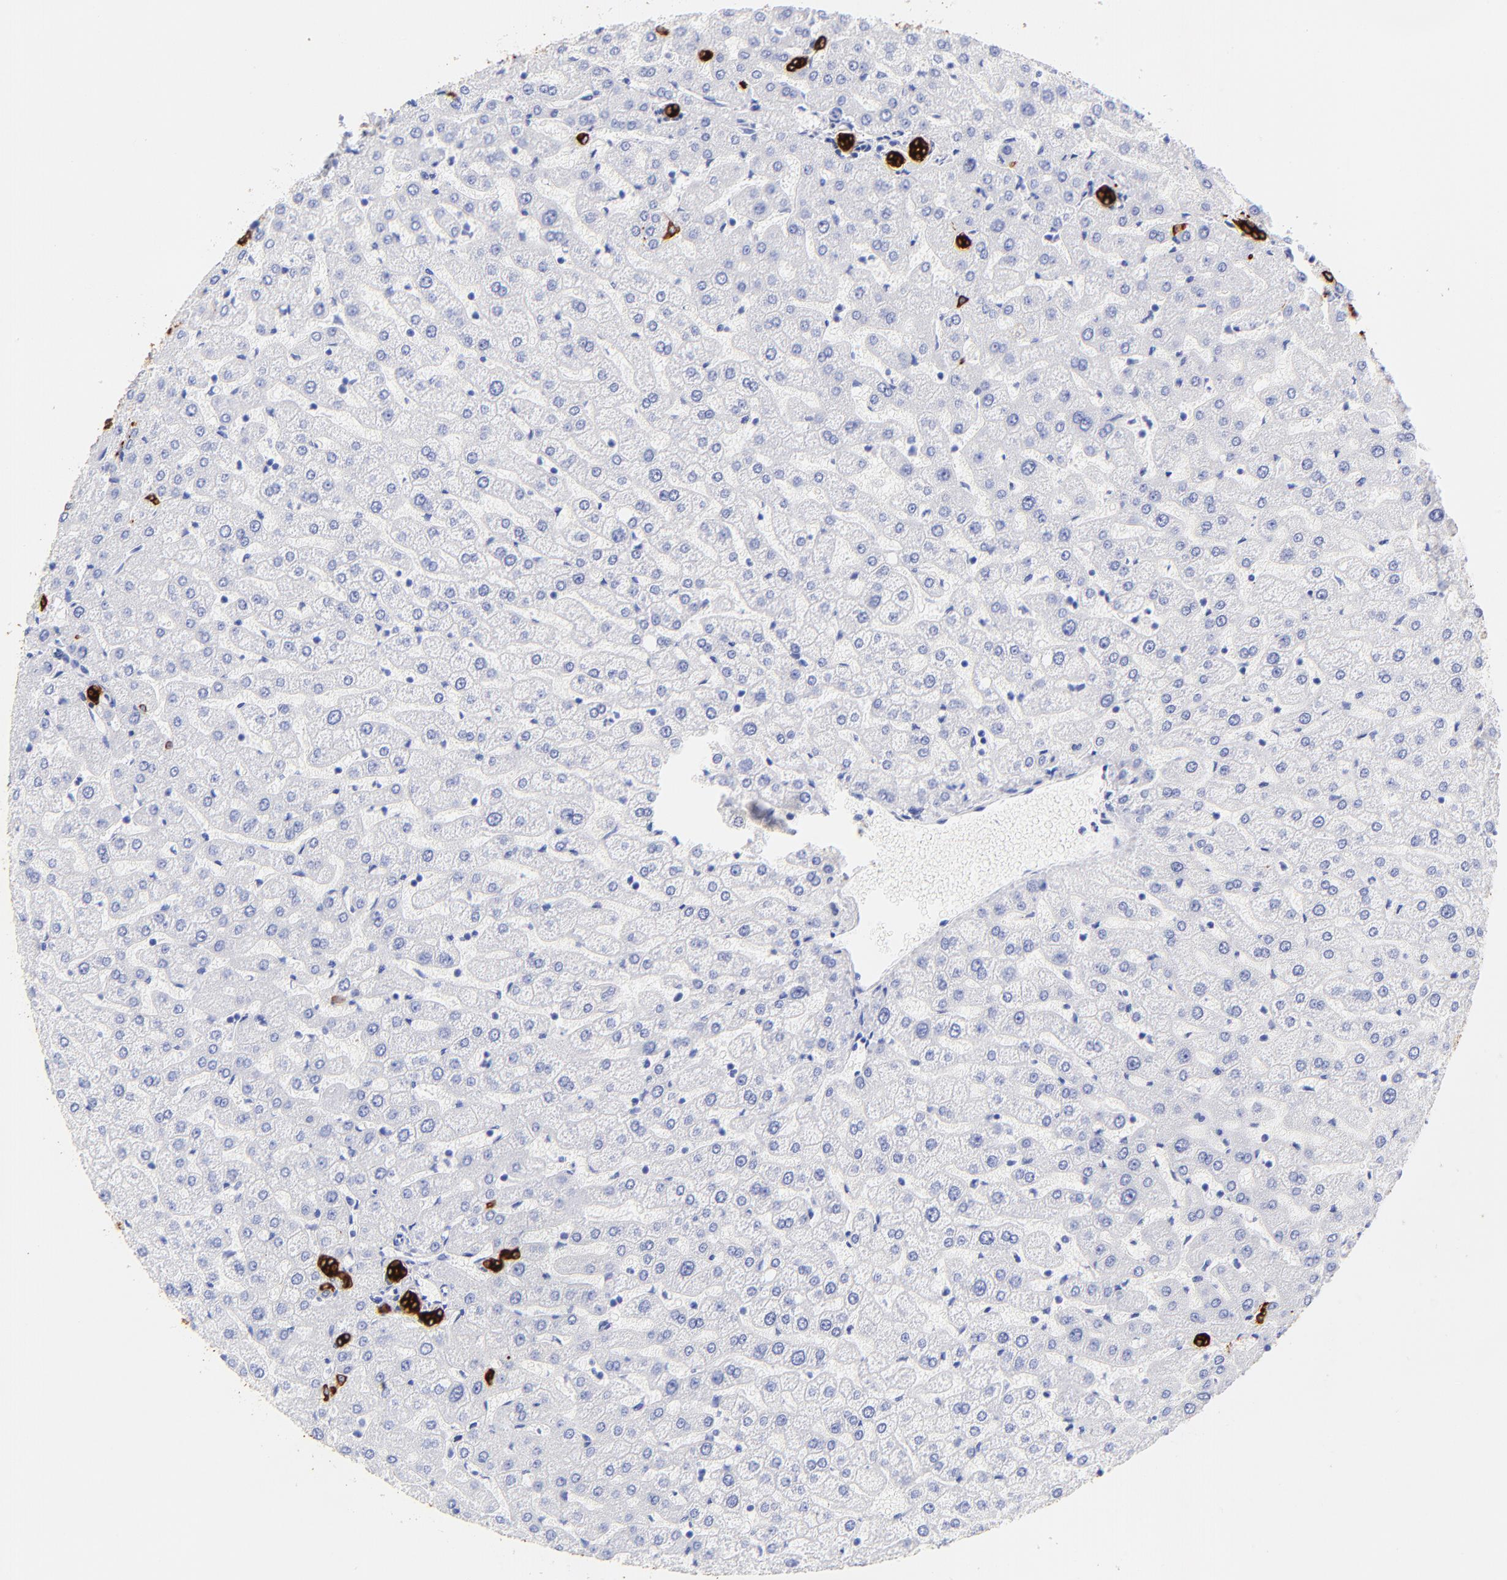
{"staining": {"intensity": "strong", "quantity": ">75%", "location": "cytoplasmic/membranous"}, "tissue": "liver", "cell_type": "Cholangiocytes", "image_type": "normal", "snomed": [{"axis": "morphology", "description": "Normal tissue, NOS"}, {"axis": "morphology", "description": "Fibrosis, NOS"}, {"axis": "topography", "description": "Liver"}], "caption": "Immunohistochemistry (IHC) image of normal liver: liver stained using immunohistochemistry (IHC) reveals high levels of strong protein expression localized specifically in the cytoplasmic/membranous of cholangiocytes, appearing as a cytoplasmic/membranous brown color.", "gene": "KRT19", "patient": {"sex": "female", "age": 29}}